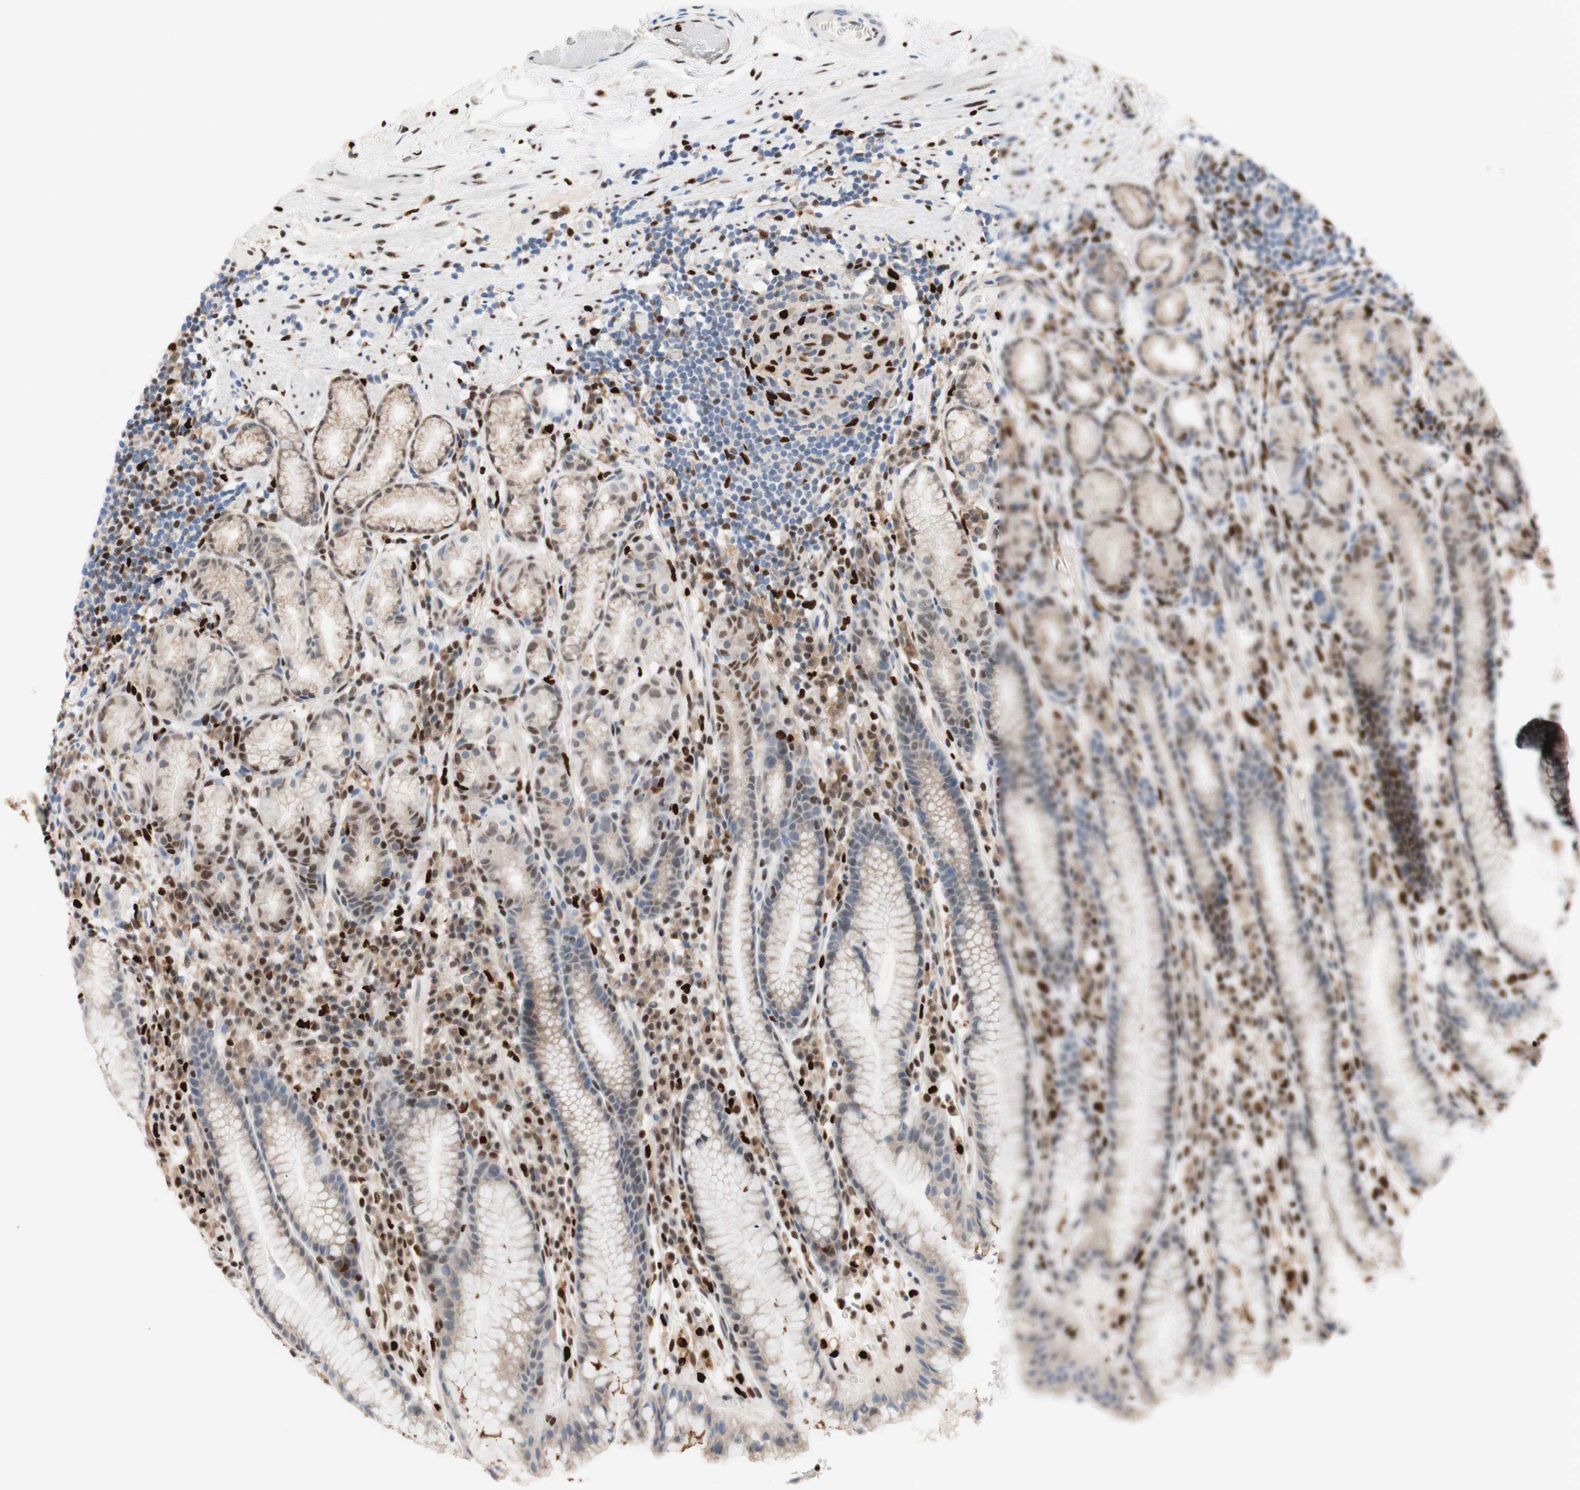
{"staining": {"intensity": "weak", "quantity": "25%-75%", "location": "cytoplasmic/membranous,nuclear"}, "tissue": "stomach", "cell_type": "Glandular cells", "image_type": "normal", "snomed": [{"axis": "morphology", "description": "Normal tissue, NOS"}, {"axis": "topography", "description": "Stomach, lower"}], "caption": "Protein staining by IHC demonstrates weak cytoplasmic/membranous,nuclear staining in about 25%-75% of glandular cells in benign stomach.", "gene": "EED", "patient": {"sex": "male", "age": 52}}